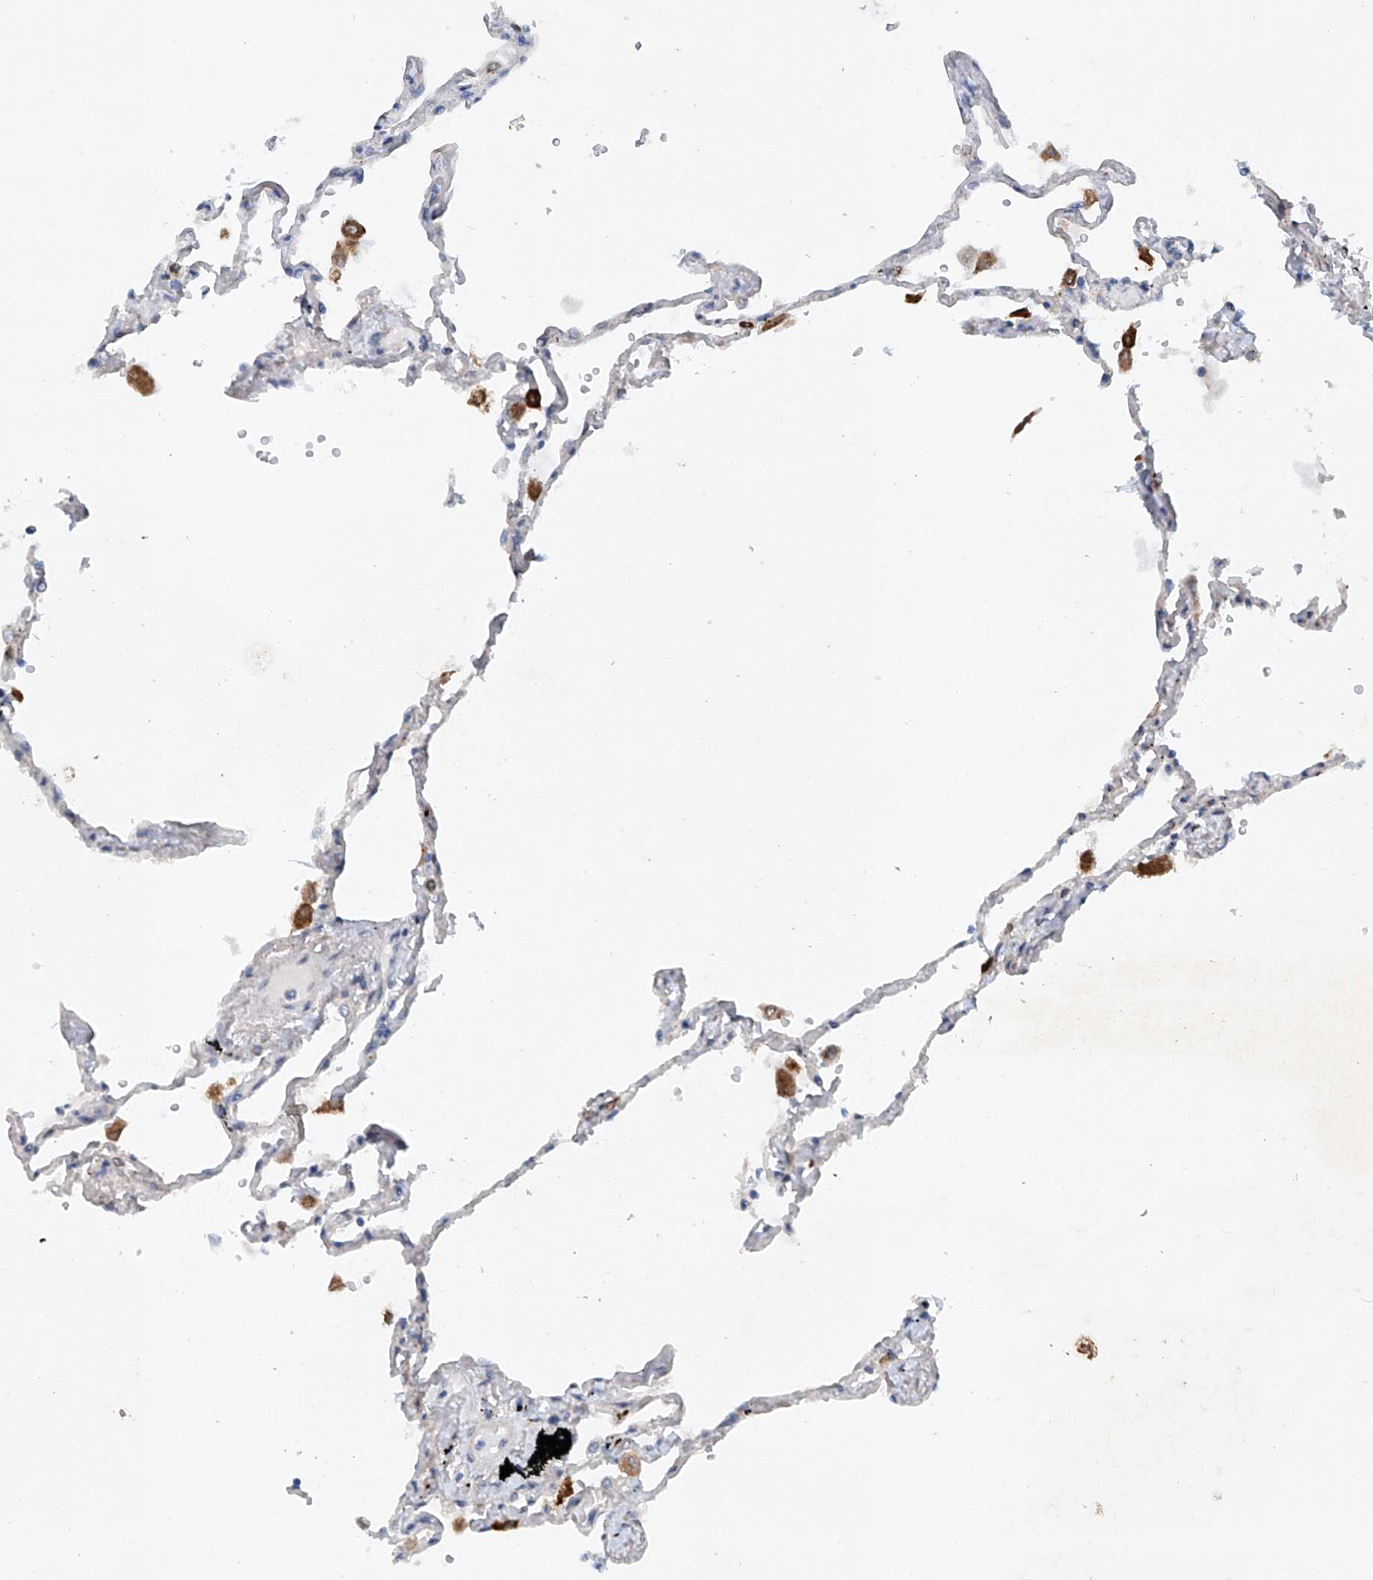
{"staining": {"intensity": "negative", "quantity": "none", "location": "none"}, "tissue": "lung", "cell_type": "Alveolar cells", "image_type": "normal", "snomed": [{"axis": "morphology", "description": "Normal tissue, NOS"}, {"axis": "topography", "description": "Lung"}], "caption": "A micrograph of human lung is negative for staining in alveolar cells. Nuclei are stained in blue.", "gene": "CEP85L", "patient": {"sex": "female", "age": 67}}